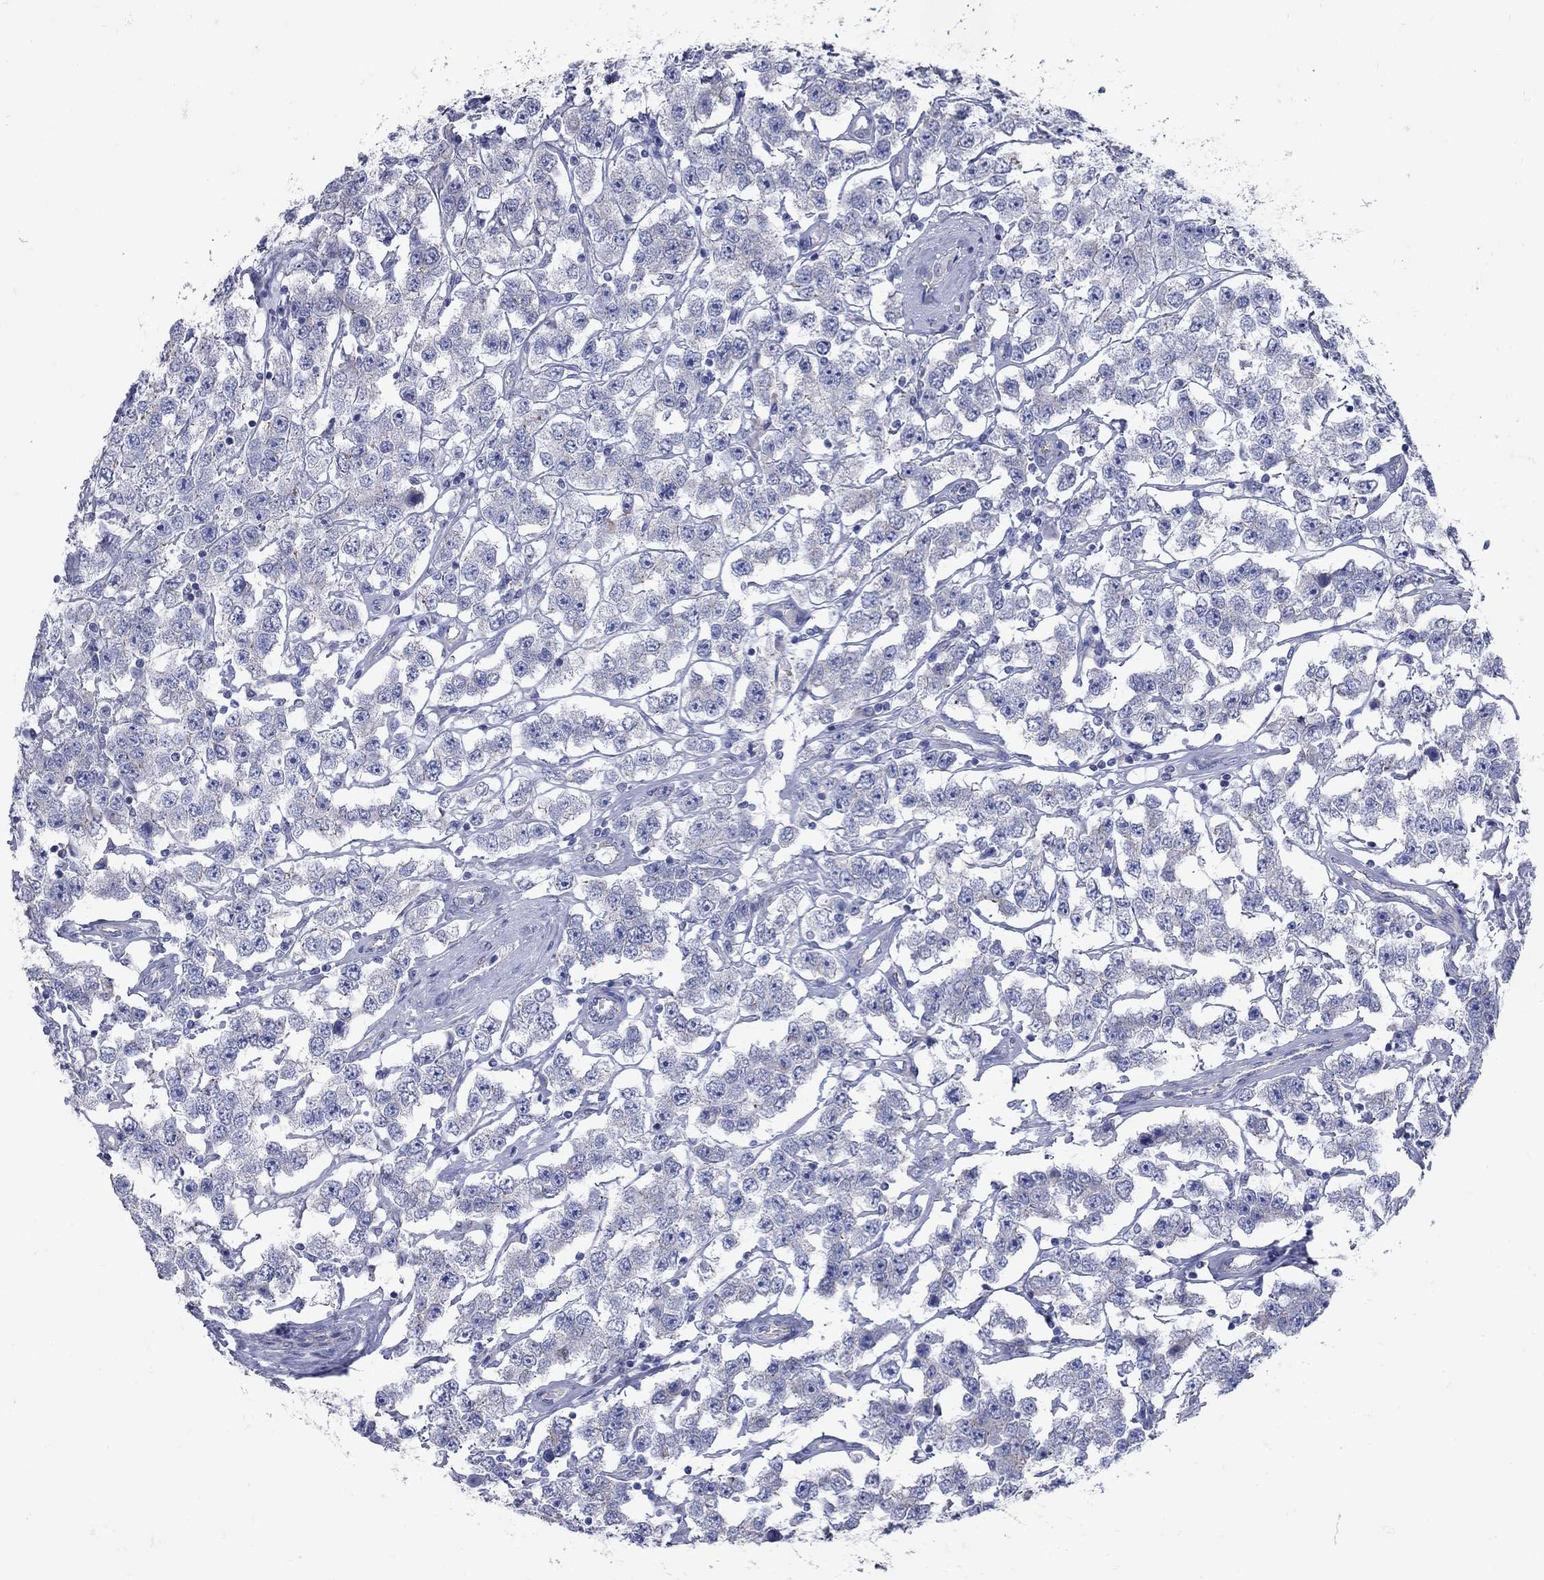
{"staining": {"intensity": "negative", "quantity": "none", "location": "none"}, "tissue": "testis cancer", "cell_type": "Tumor cells", "image_type": "cancer", "snomed": [{"axis": "morphology", "description": "Seminoma, NOS"}, {"axis": "topography", "description": "Testis"}], "caption": "High power microscopy photomicrograph of an IHC image of testis seminoma, revealing no significant staining in tumor cells. (Stains: DAB immunohistochemistry (IHC) with hematoxylin counter stain, Microscopy: brightfield microscopy at high magnification).", "gene": "PDZD3", "patient": {"sex": "male", "age": 52}}